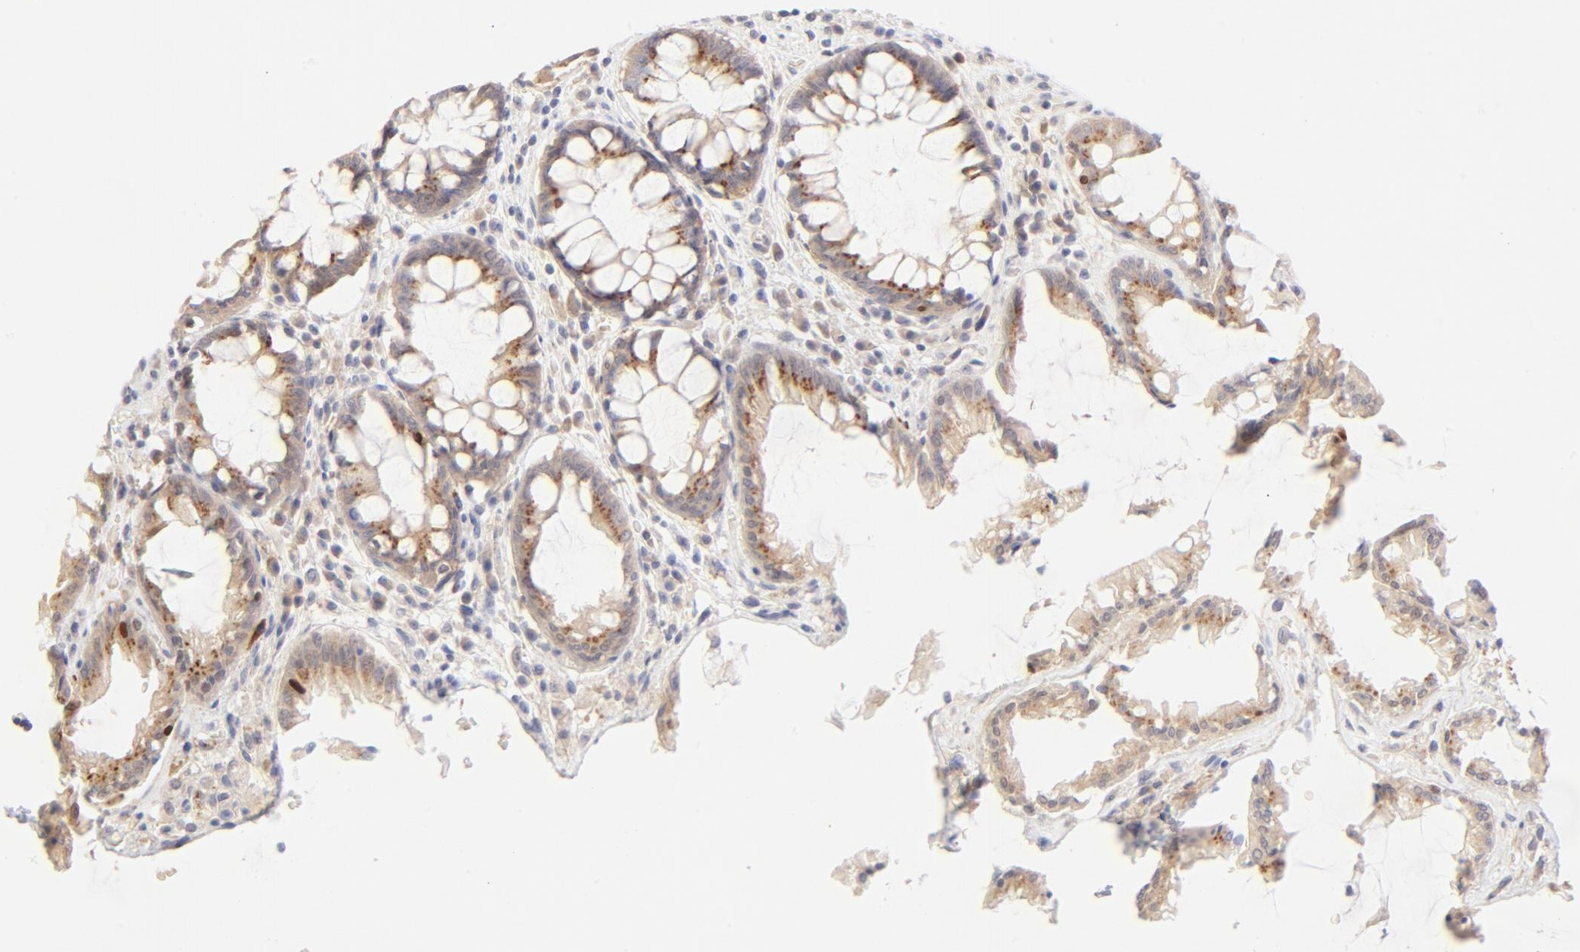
{"staining": {"intensity": "moderate", "quantity": "25%-75%", "location": "cytoplasmic/membranous"}, "tissue": "rectum", "cell_type": "Glandular cells", "image_type": "normal", "snomed": [{"axis": "morphology", "description": "Normal tissue, NOS"}, {"axis": "topography", "description": "Rectum"}], "caption": "A micrograph showing moderate cytoplasmic/membranous positivity in about 25%-75% of glandular cells in benign rectum, as visualized by brown immunohistochemical staining.", "gene": "NKX2", "patient": {"sex": "female", "age": 46}}